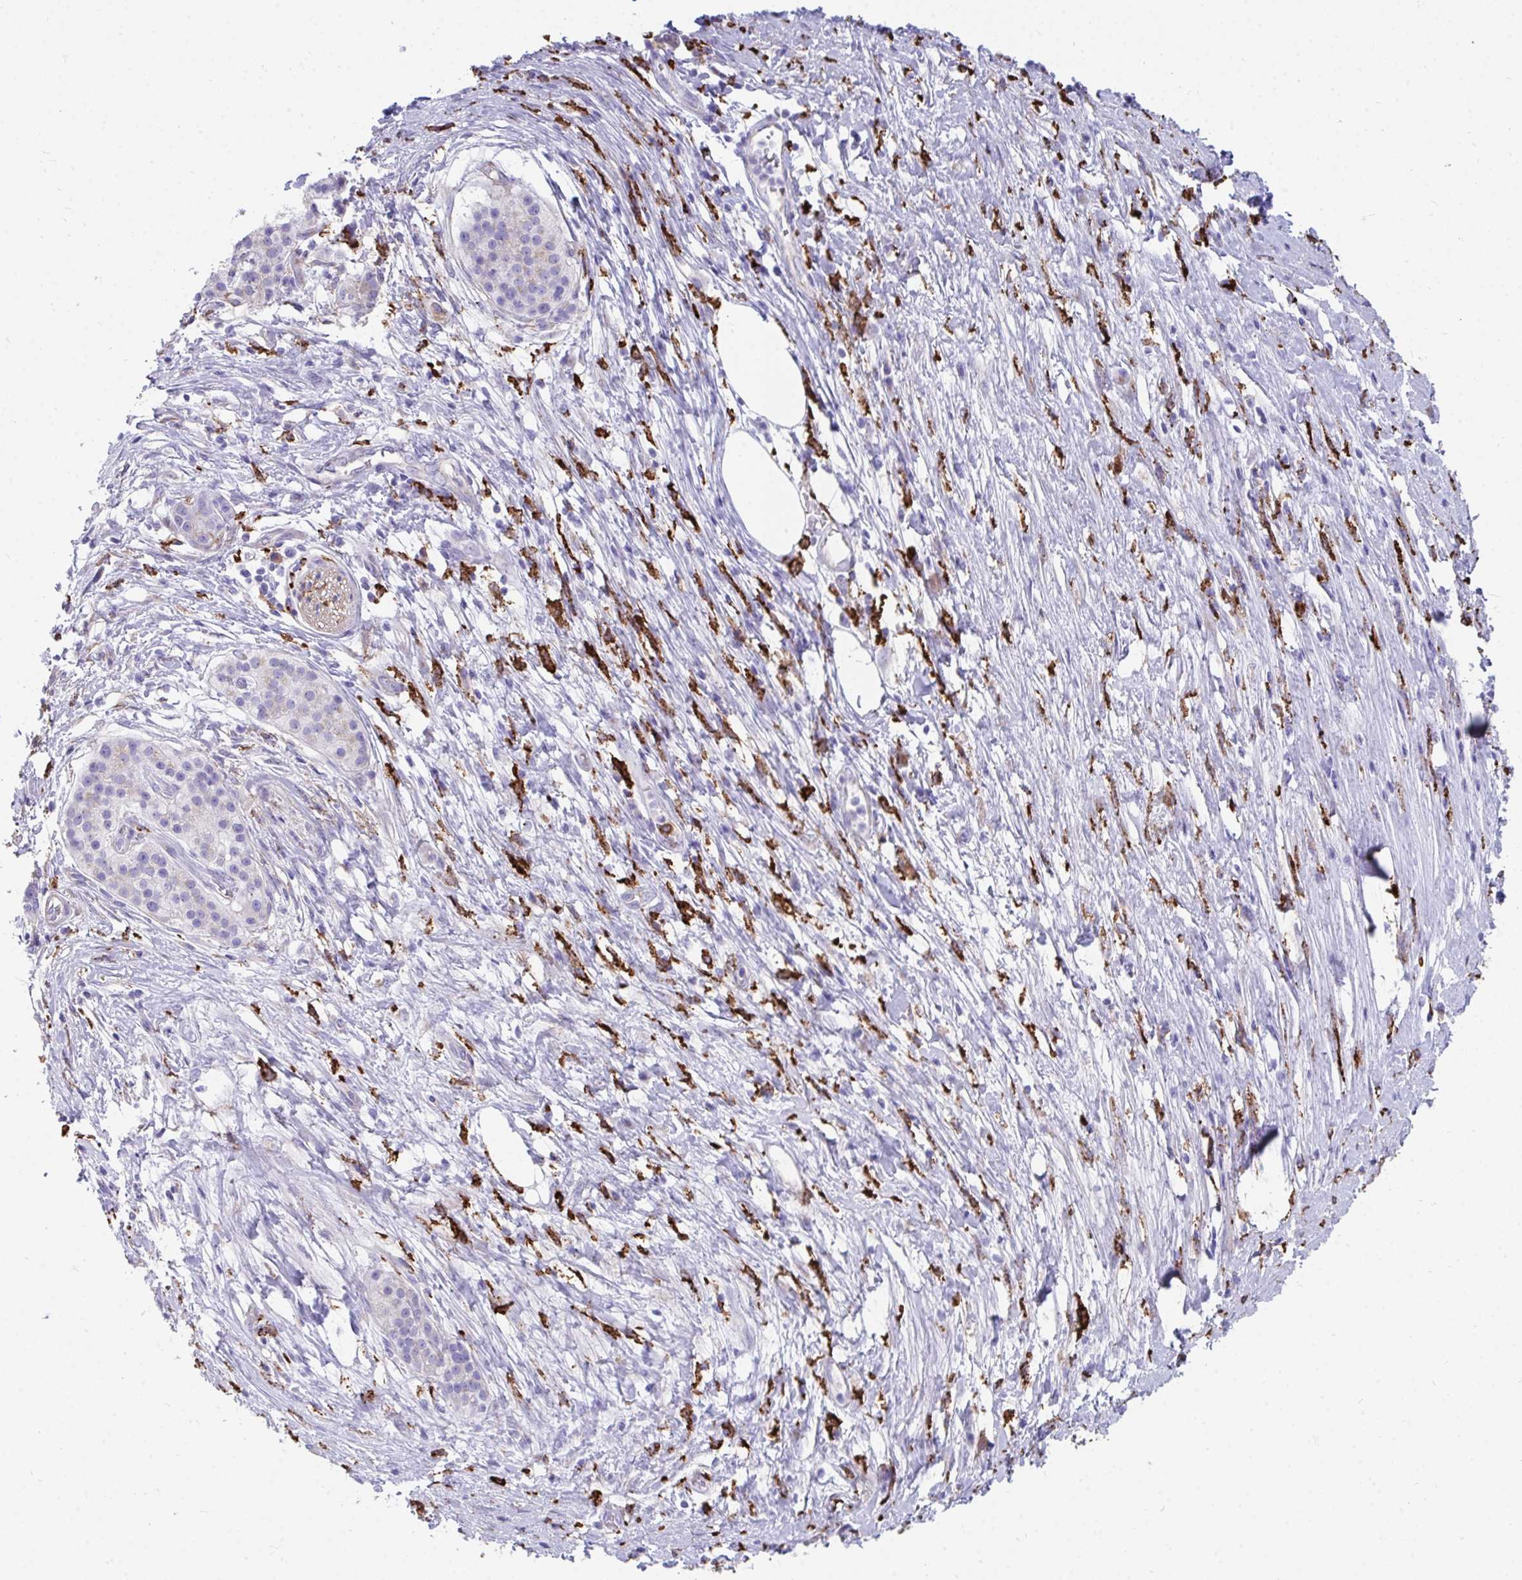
{"staining": {"intensity": "negative", "quantity": "none", "location": "none"}, "tissue": "pancreatic cancer", "cell_type": "Tumor cells", "image_type": "cancer", "snomed": [{"axis": "morphology", "description": "Adenocarcinoma, NOS"}, {"axis": "topography", "description": "Pancreas"}], "caption": "This photomicrograph is of pancreatic cancer stained with IHC to label a protein in brown with the nuclei are counter-stained blue. There is no expression in tumor cells.", "gene": "CD163", "patient": {"sex": "male", "age": 63}}